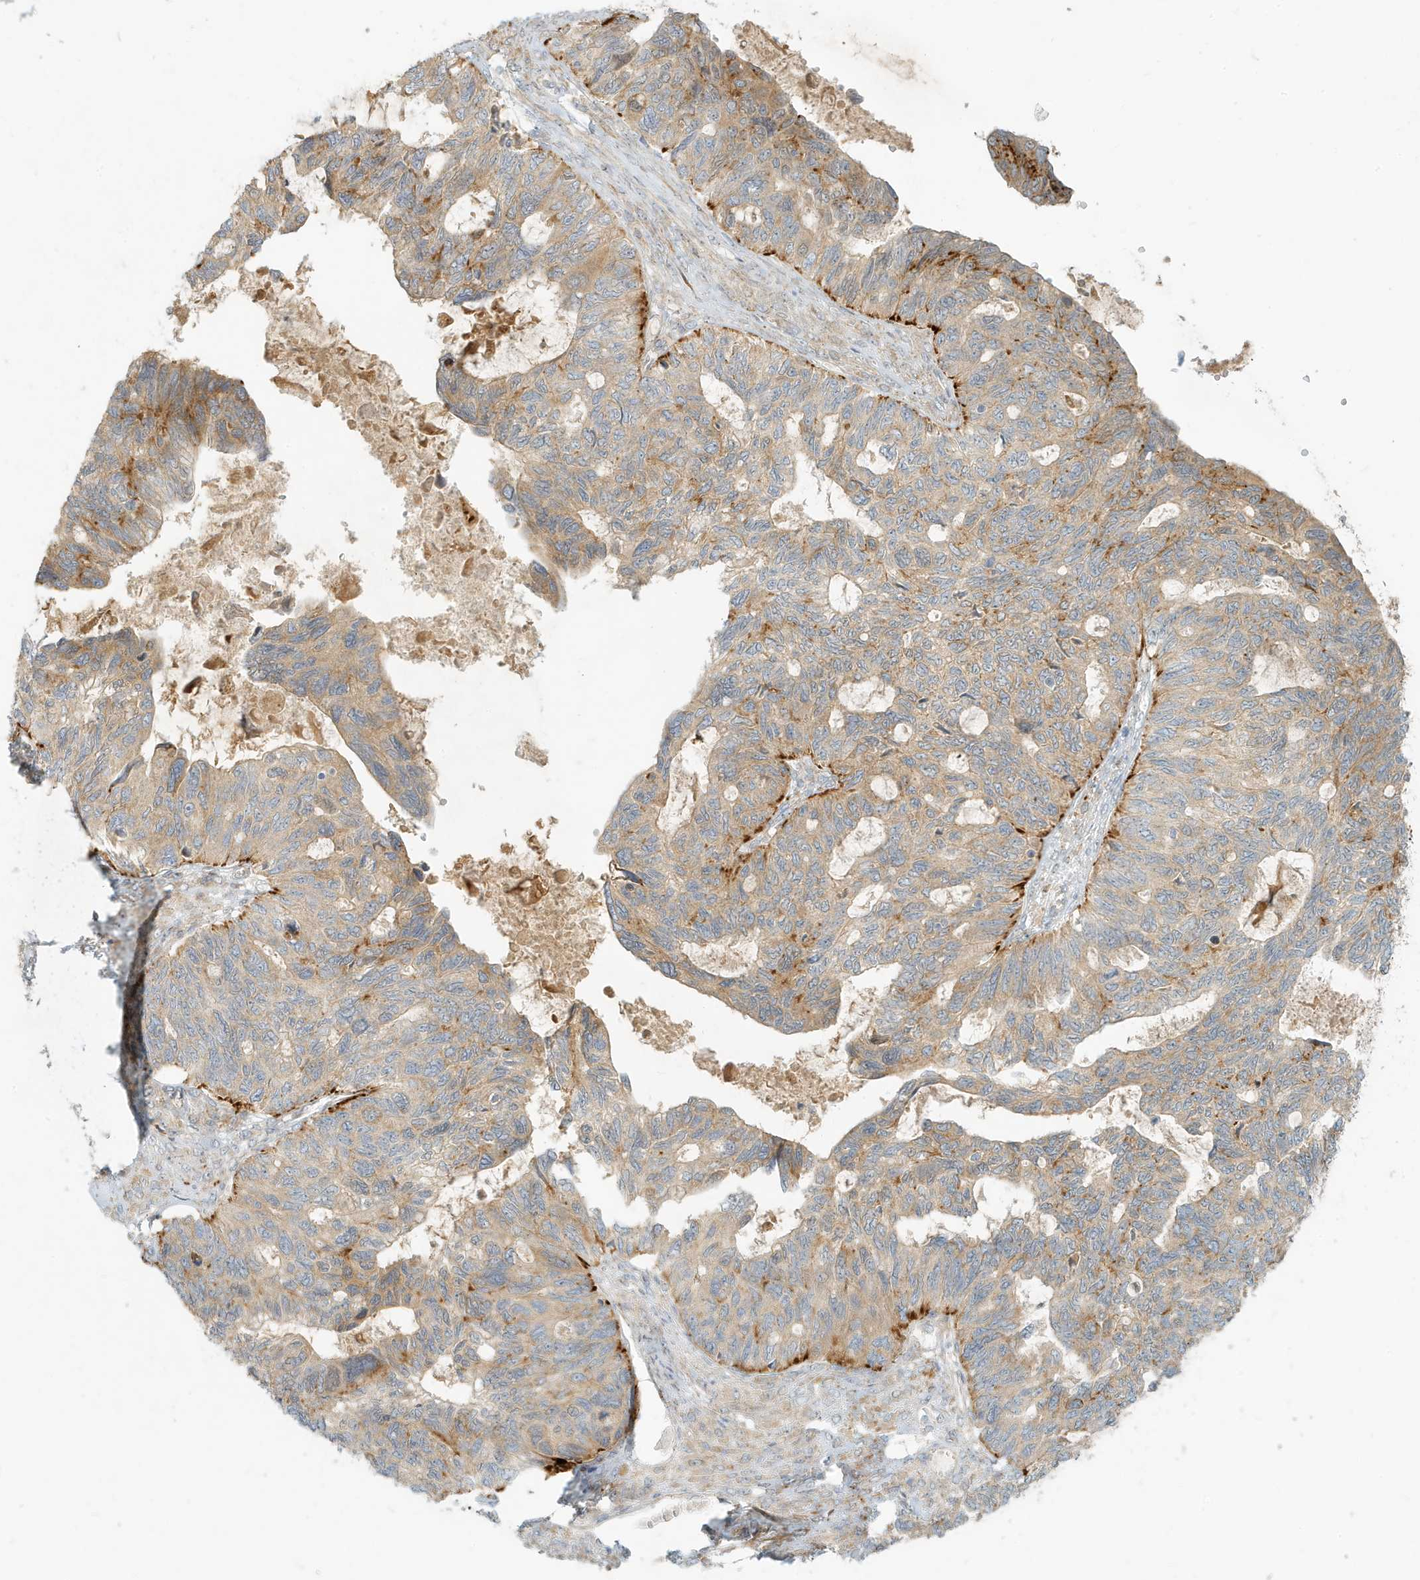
{"staining": {"intensity": "strong", "quantity": "<25%", "location": "cytoplasmic/membranous"}, "tissue": "ovarian cancer", "cell_type": "Tumor cells", "image_type": "cancer", "snomed": [{"axis": "morphology", "description": "Cystadenocarcinoma, serous, NOS"}, {"axis": "topography", "description": "Ovary"}], "caption": "Protein staining by IHC demonstrates strong cytoplasmic/membranous positivity in approximately <25% of tumor cells in ovarian cancer.", "gene": "MCOLN1", "patient": {"sex": "female", "age": 79}}